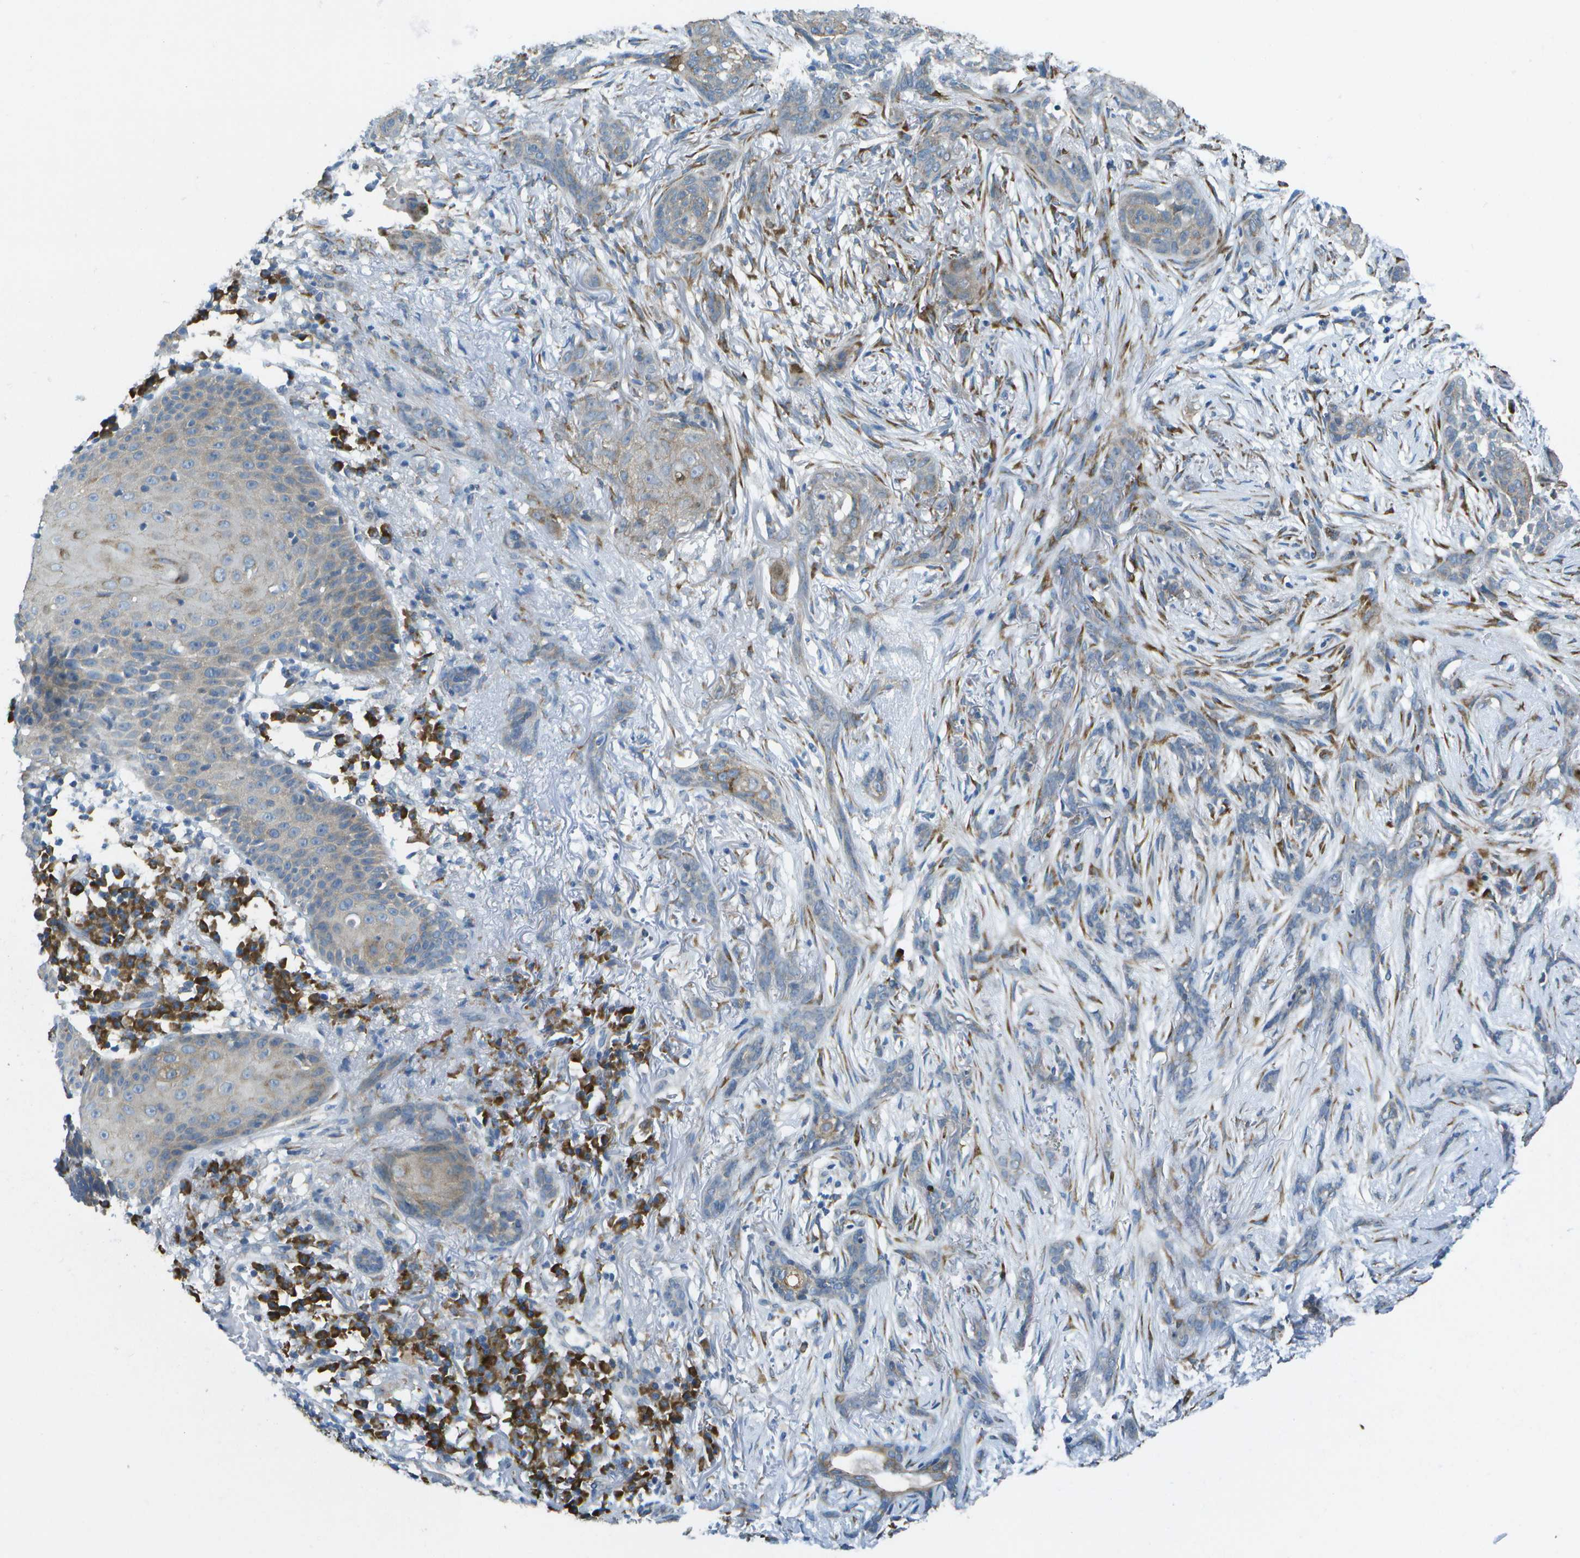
{"staining": {"intensity": "weak", "quantity": "<25%", "location": "cytoplasmic/membranous"}, "tissue": "skin cancer", "cell_type": "Tumor cells", "image_type": "cancer", "snomed": [{"axis": "morphology", "description": "Basal cell carcinoma"}, {"axis": "morphology", "description": "Adnexal tumor, benign"}, {"axis": "topography", "description": "Skin"}], "caption": "IHC histopathology image of neoplastic tissue: benign adnexal tumor (skin) stained with DAB (3,3'-diaminobenzidine) shows no significant protein expression in tumor cells.", "gene": "KCTD3", "patient": {"sex": "female", "age": 42}}